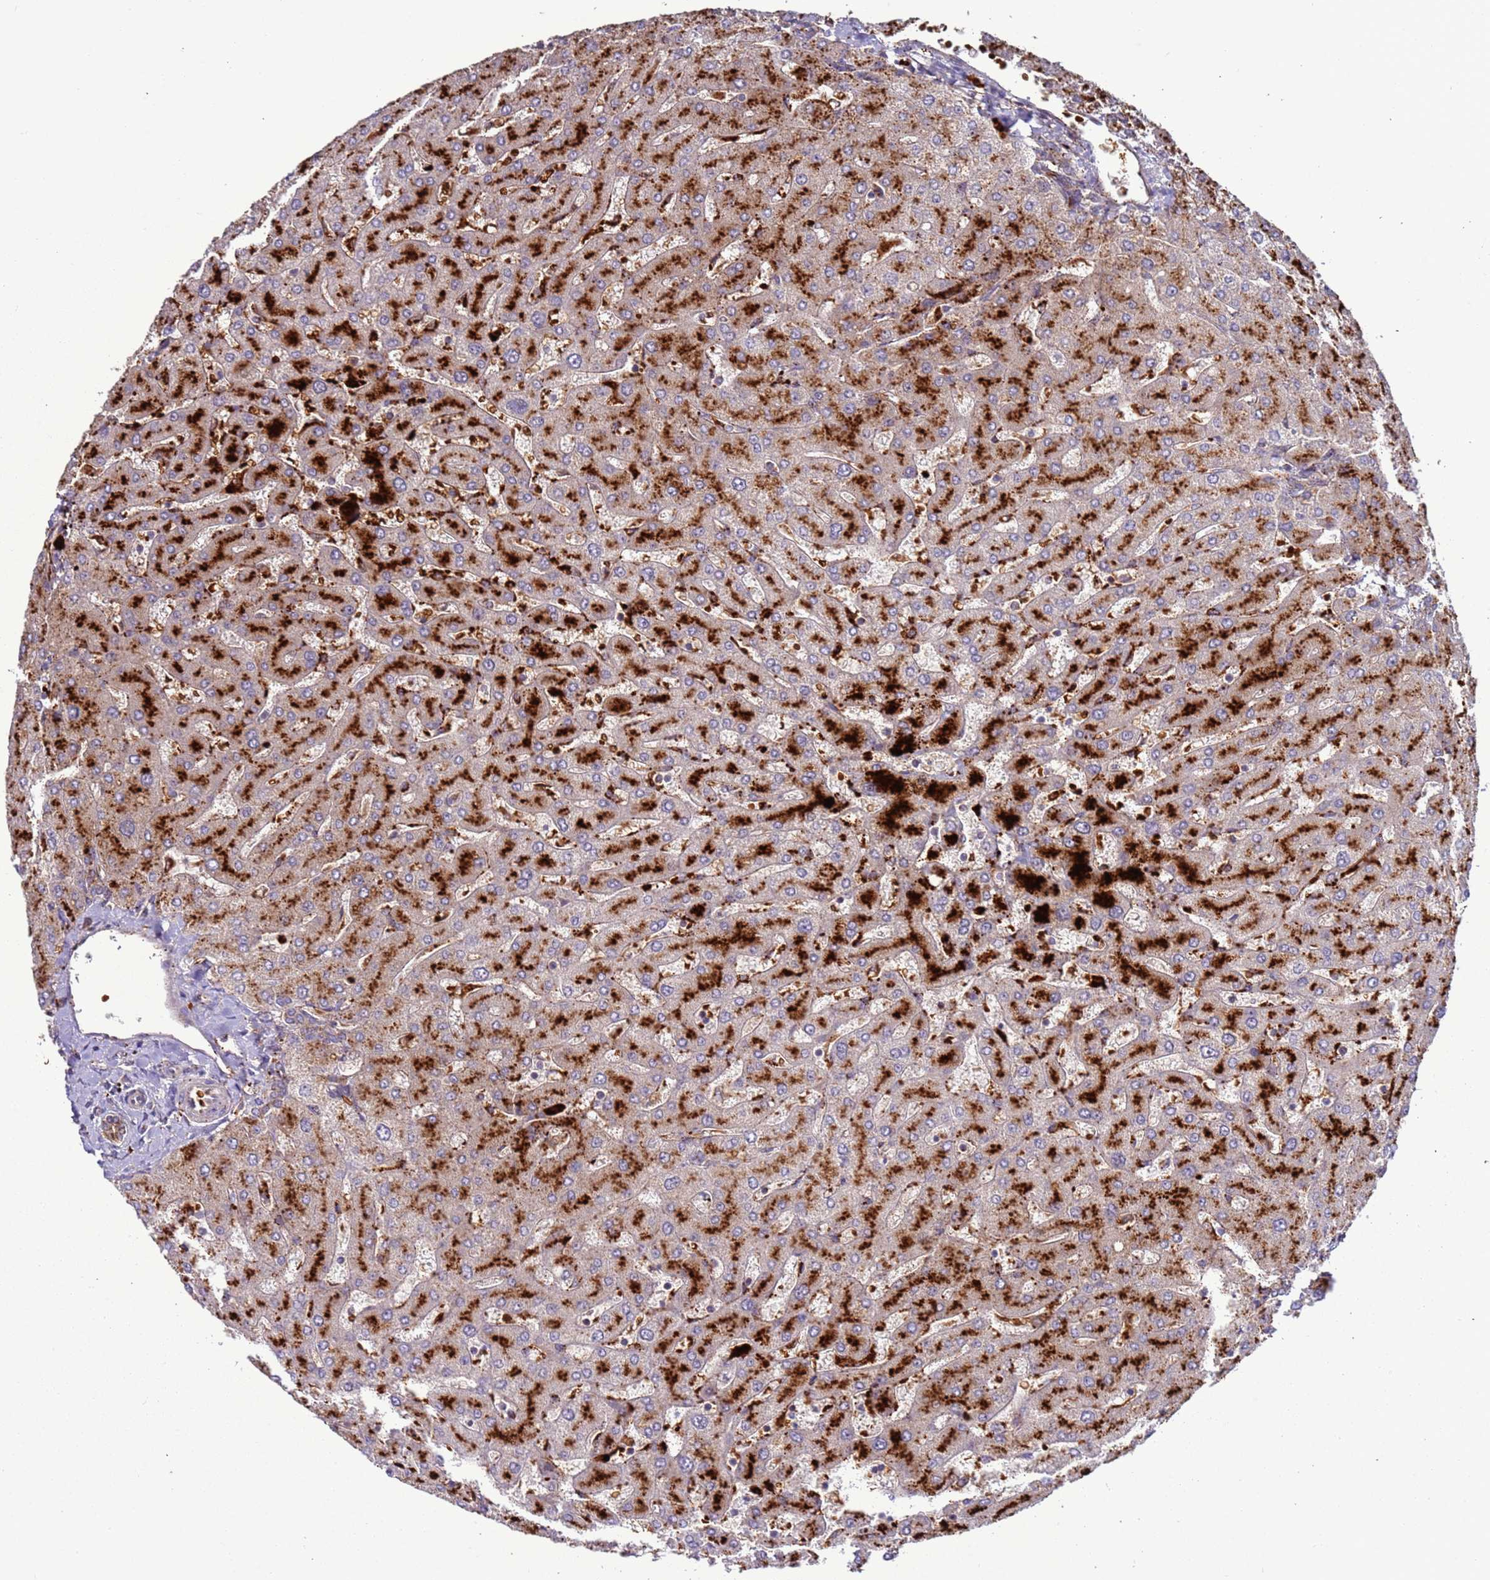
{"staining": {"intensity": "weak", "quantity": ">75%", "location": "cytoplasmic/membranous"}, "tissue": "liver", "cell_type": "Cholangiocytes", "image_type": "normal", "snomed": [{"axis": "morphology", "description": "Normal tissue, NOS"}, {"axis": "topography", "description": "Liver"}], "caption": "Immunohistochemical staining of benign liver shows weak cytoplasmic/membranous protein positivity in about >75% of cholangiocytes. (IHC, brightfield microscopy, high magnification).", "gene": "VPS36", "patient": {"sex": "male", "age": 55}}